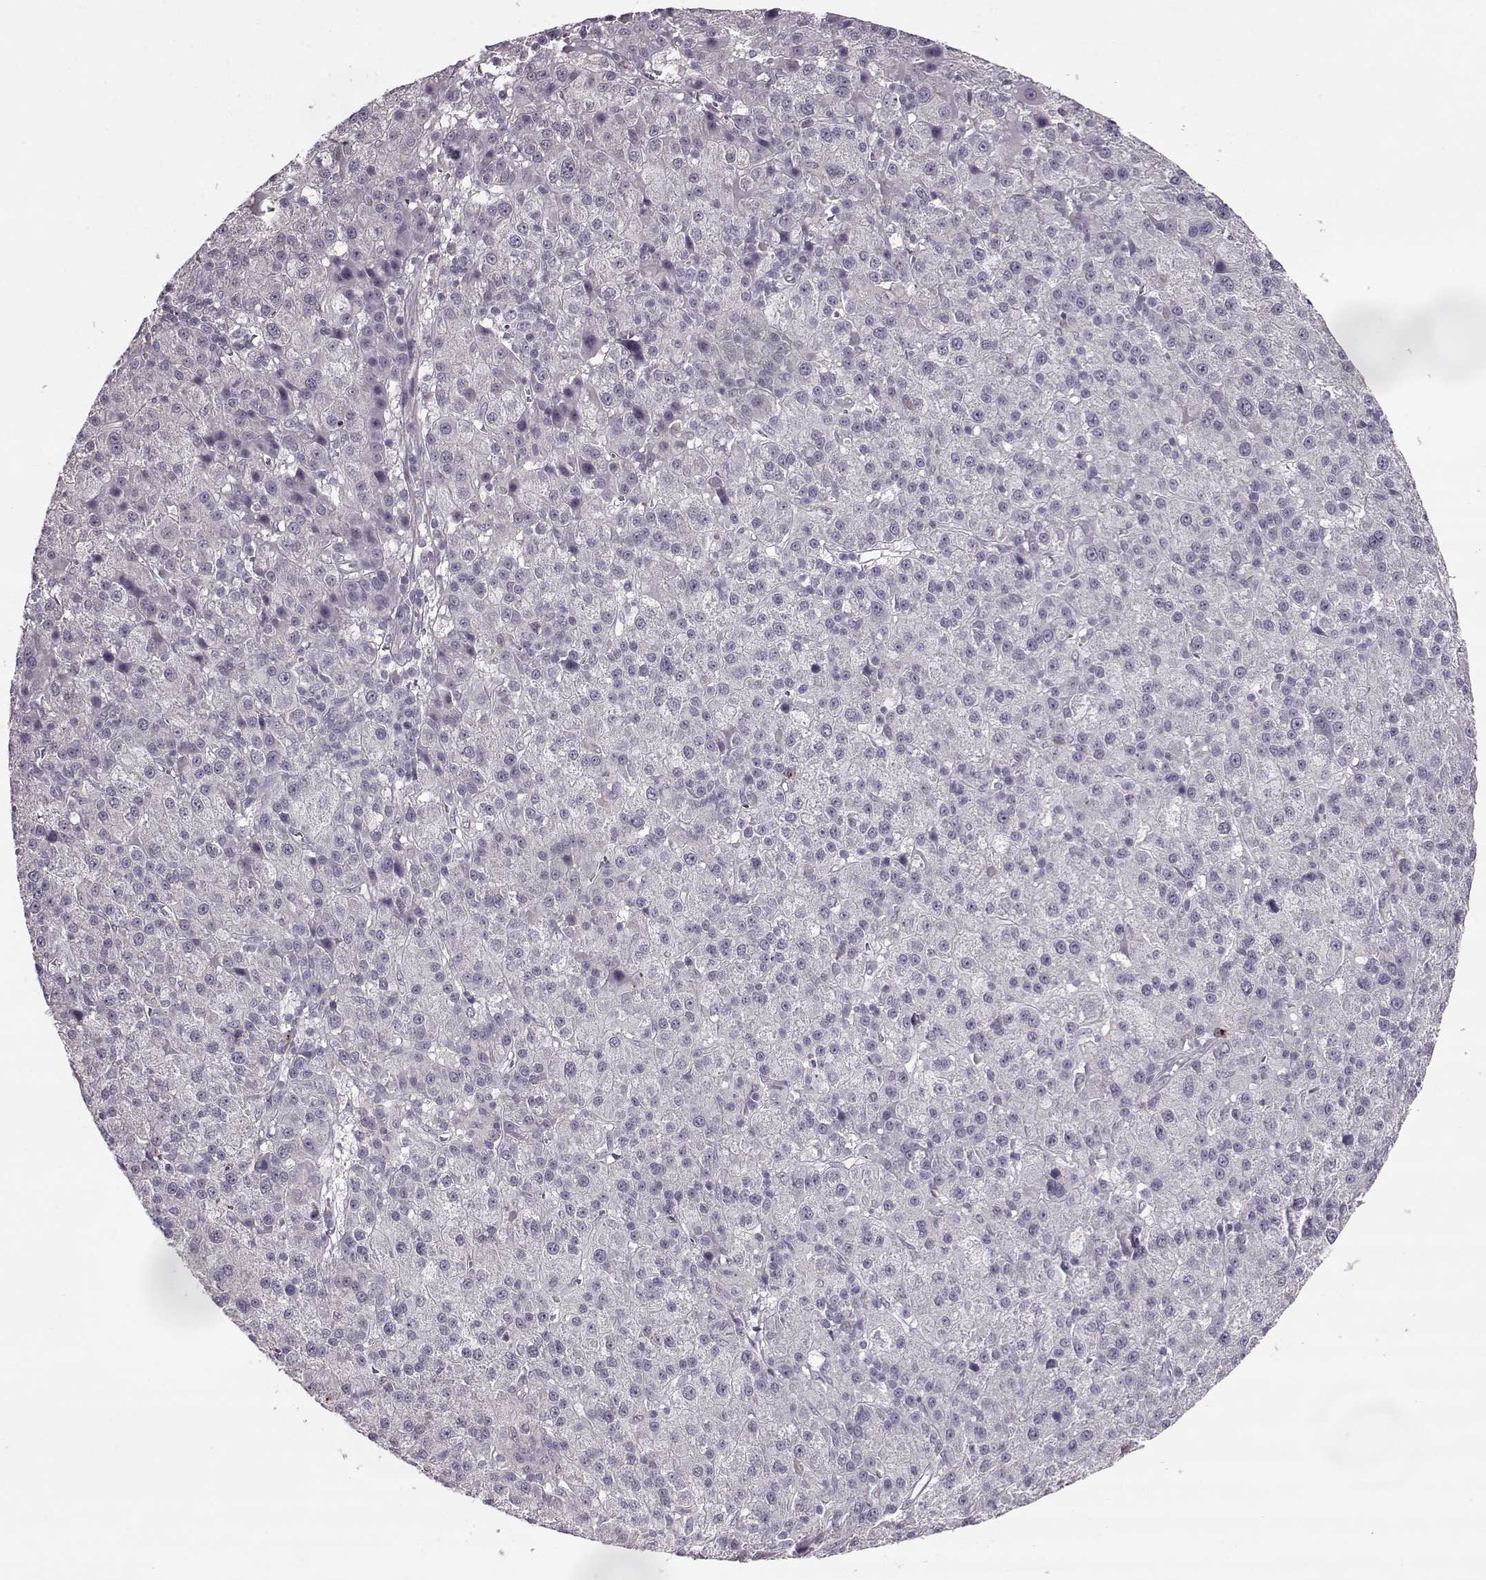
{"staining": {"intensity": "negative", "quantity": "none", "location": "none"}, "tissue": "liver cancer", "cell_type": "Tumor cells", "image_type": "cancer", "snomed": [{"axis": "morphology", "description": "Carcinoma, Hepatocellular, NOS"}, {"axis": "topography", "description": "Liver"}], "caption": "Liver cancer stained for a protein using immunohistochemistry (IHC) shows no staining tumor cells.", "gene": "ACOT11", "patient": {"sex": "female", "age": 60}}